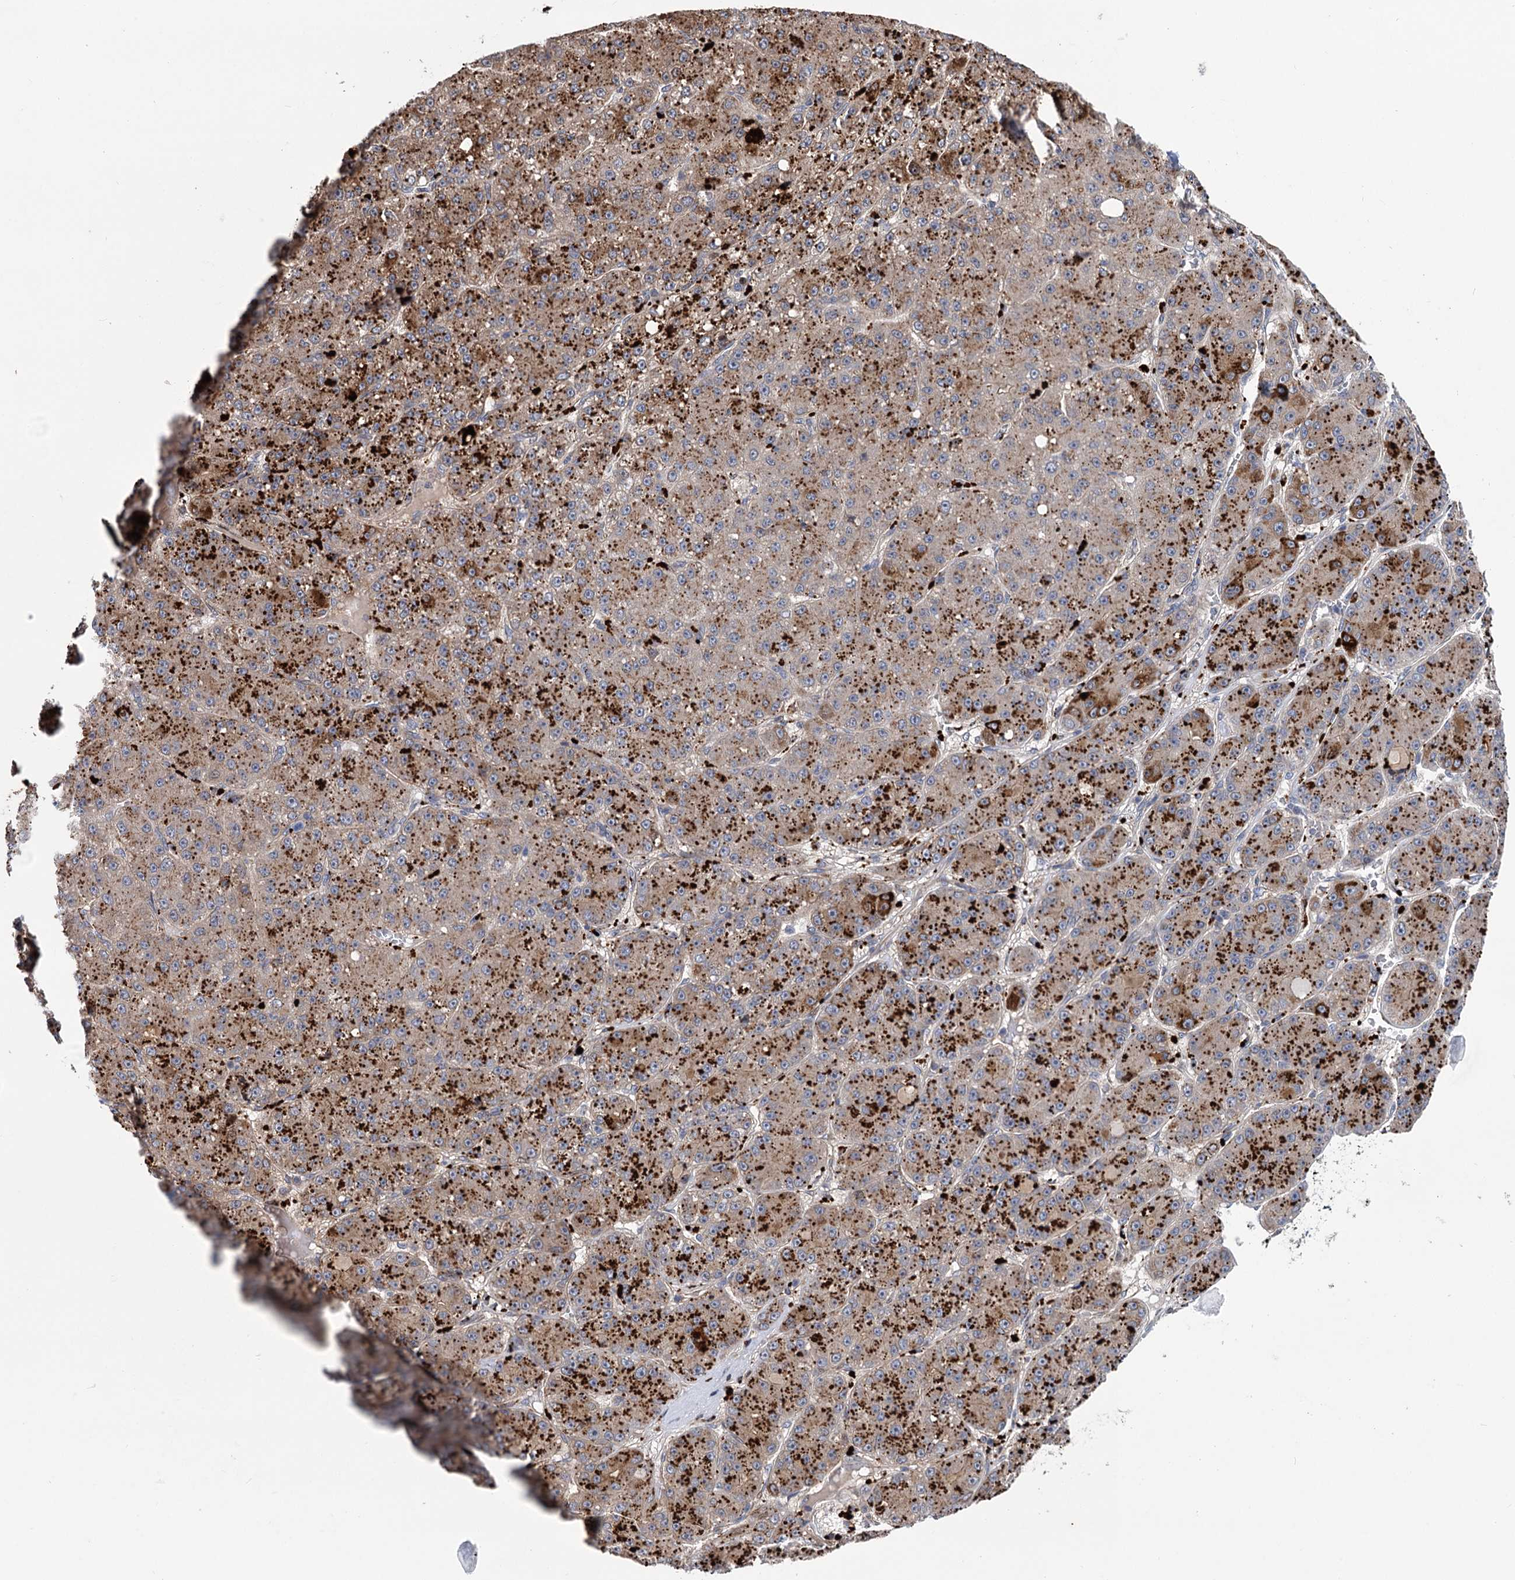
{"staining": {"intensity": "moderate", "quantity": ">75%", "location": "cytoplasmic/membranous"}, "tissue": "liver cancer", "cell_type": "Tumor cells", "image_type": "cancer", "snomed": [{"axis": "morphology", "description": "Carcinoma, Hepatocellular, NOS"}, {"axis": "topography", "description": "Liver"}], "caption": "A high-resolution micrograph shows immunohistochemistry staining of hepatocellular carcinoma (liver), which reveals moderate cytoplasmic/membranous expression in approximately >75% of tumor cells.", "gene": "UBR1", "patient": {"sex": "male", "age": 67}}